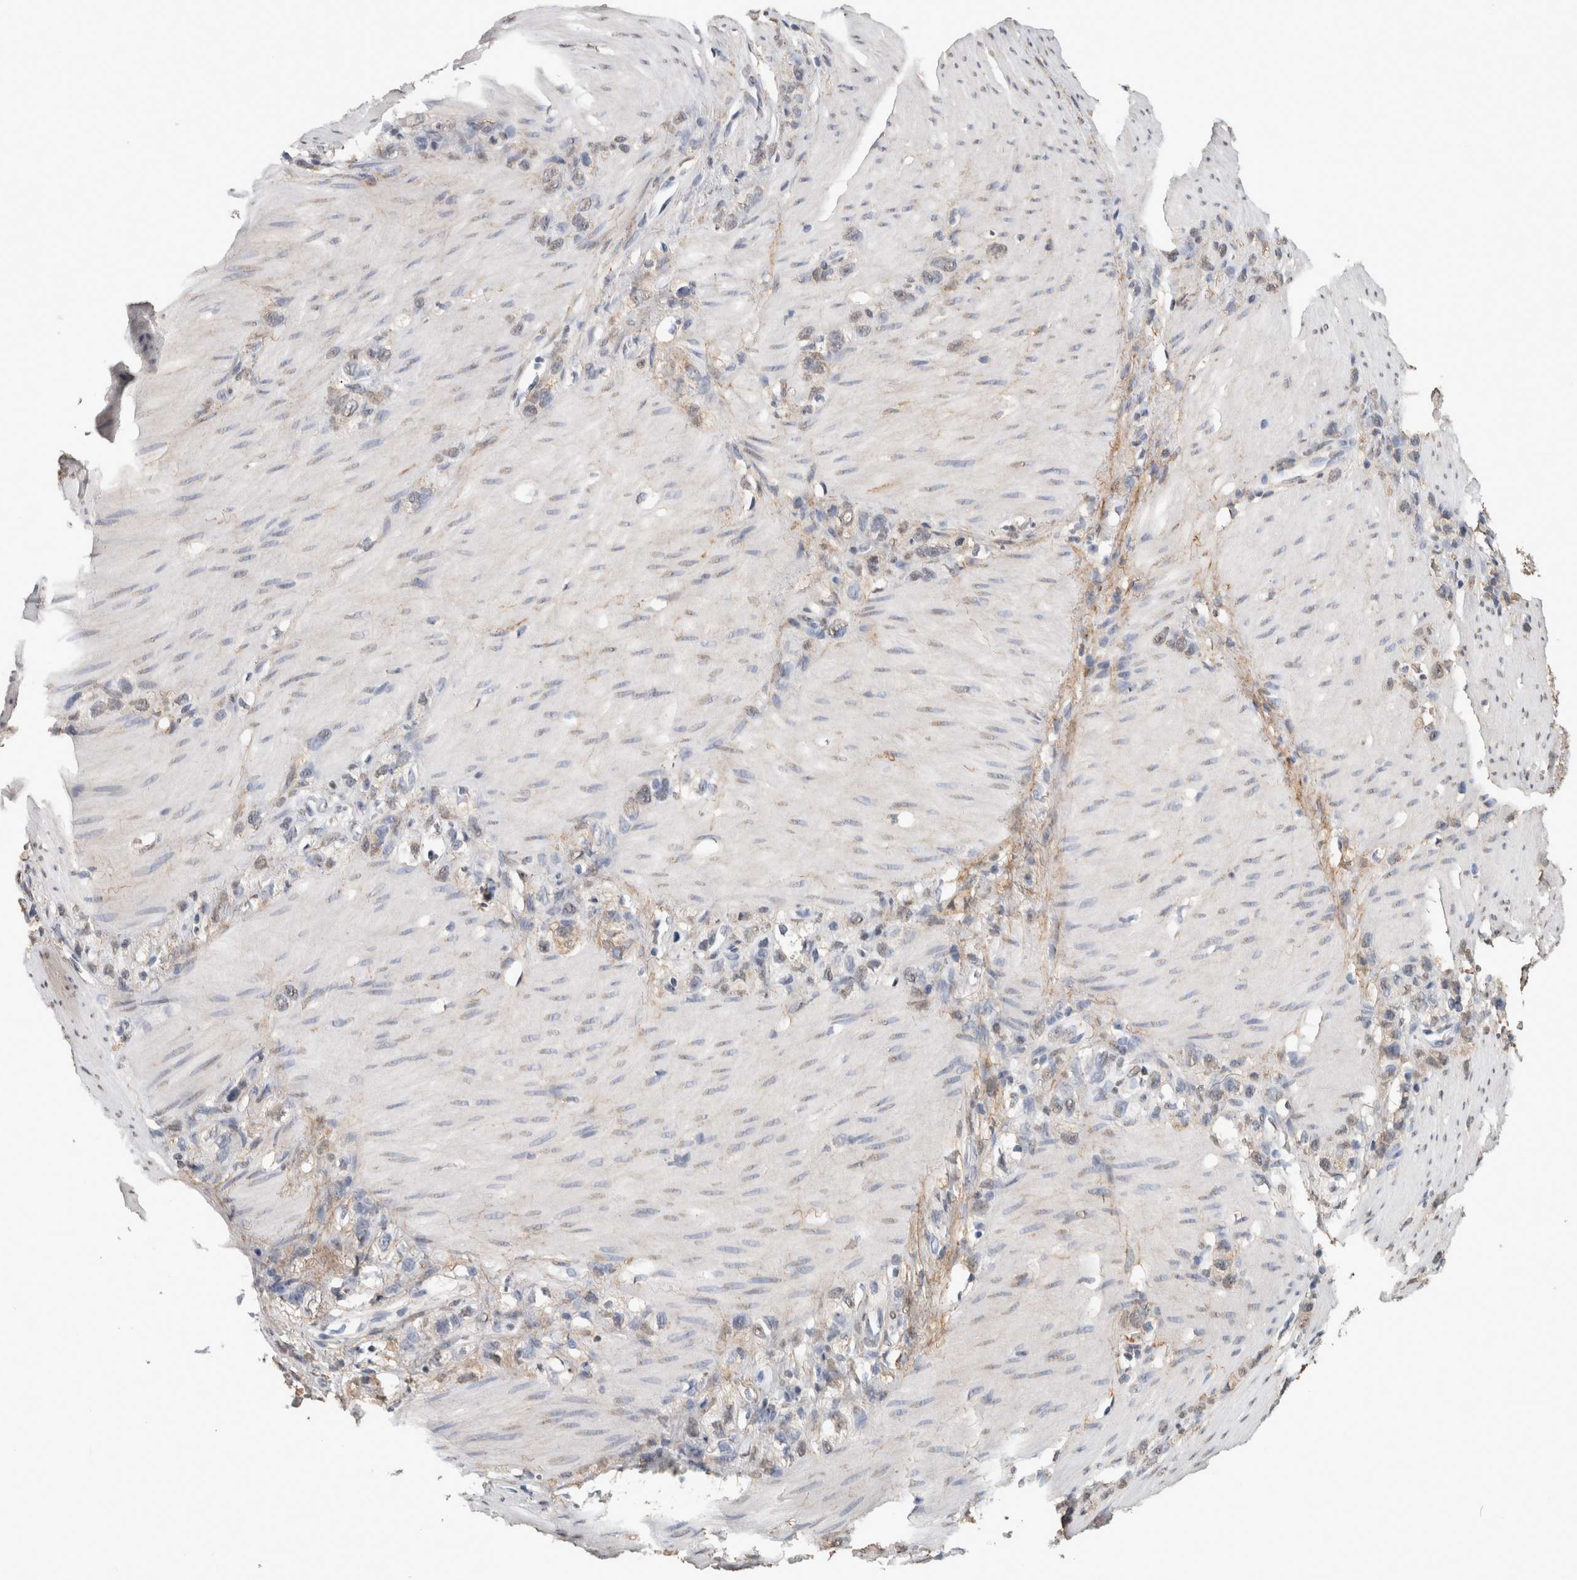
{"staining": {"intensity": "weak", "quantity": "<25%", "location": "cytoplasmic/membranous,nuclear"}, "tissue": "stomach cancer", "cell_type": "Tumor cells", "image_type": "cancer", "snomed": [{"axis": "morphology", "description": "Normal tissue, NOS"}, {"axis": "morphology", "description": "Adenocarcinoma, NOS"}, {"axis": "morphology", "description": "Adenocarcinoma, High grade"}, {"axis": "topography", "description": "Stomach, upper"}, {"axis": "topography", "description": "Stomach"}], "caption": "Stomach cancer stained for a protein using IHC displays no positivity tumor cells.", "gene": "LTBP1", "patient": {"sex": "female", "age": 65}}